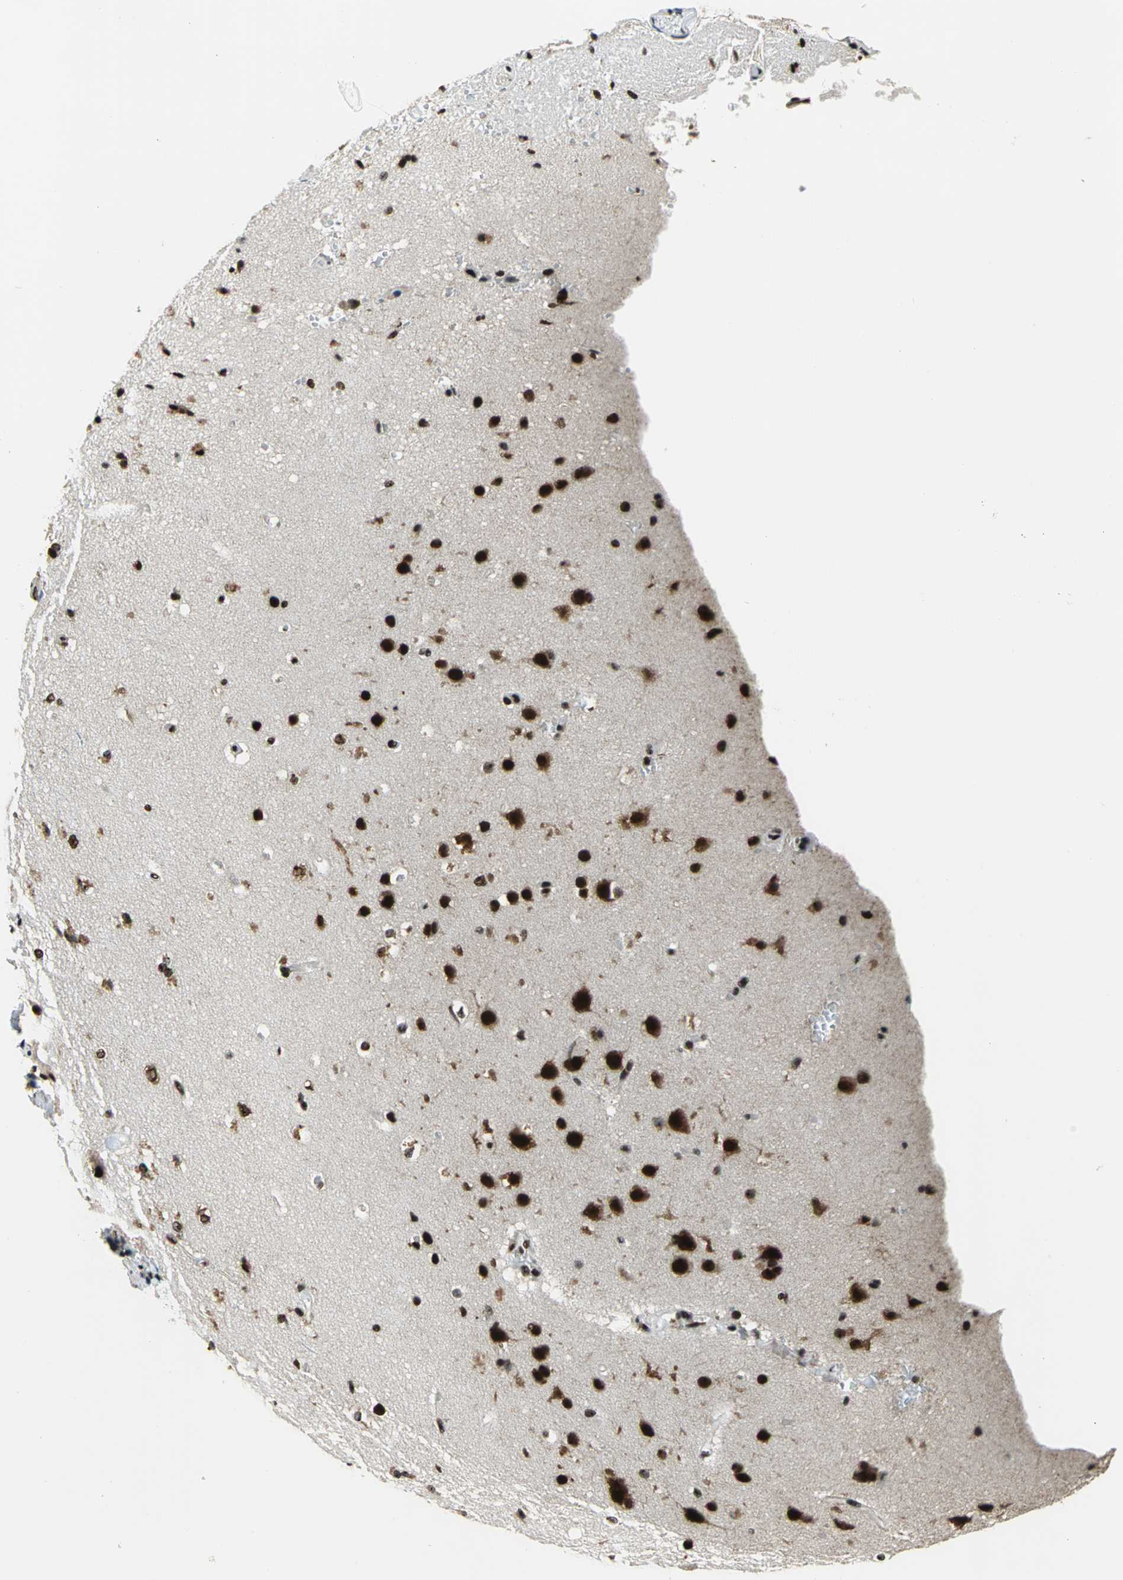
{"staining": {"intensity": "strong", "quantity": ">75%", "location": "nuclear"}, "tissue": "glioma", "cell_type": "Tumor cells", "image_type": "cancer", "snomed": [{"axis": "morphology", "description": "Glioma, malignant, Low grade"}, {"axis": "topography", "description": "Cerebral cortex"}], "caption": "Immunohistochemistry staining of malignant glioma (low-grade), which exhibits high levels of strong nuclear positivity in about >75% of tumor cells indicating strong nuclear protein positivity. The staining was performed using DAB (brown) for protein detection and nuclei were counterstained in hematoxylin (blue).", "gene": "UBTF", "patient": {"sex": "female", "age": 47}}